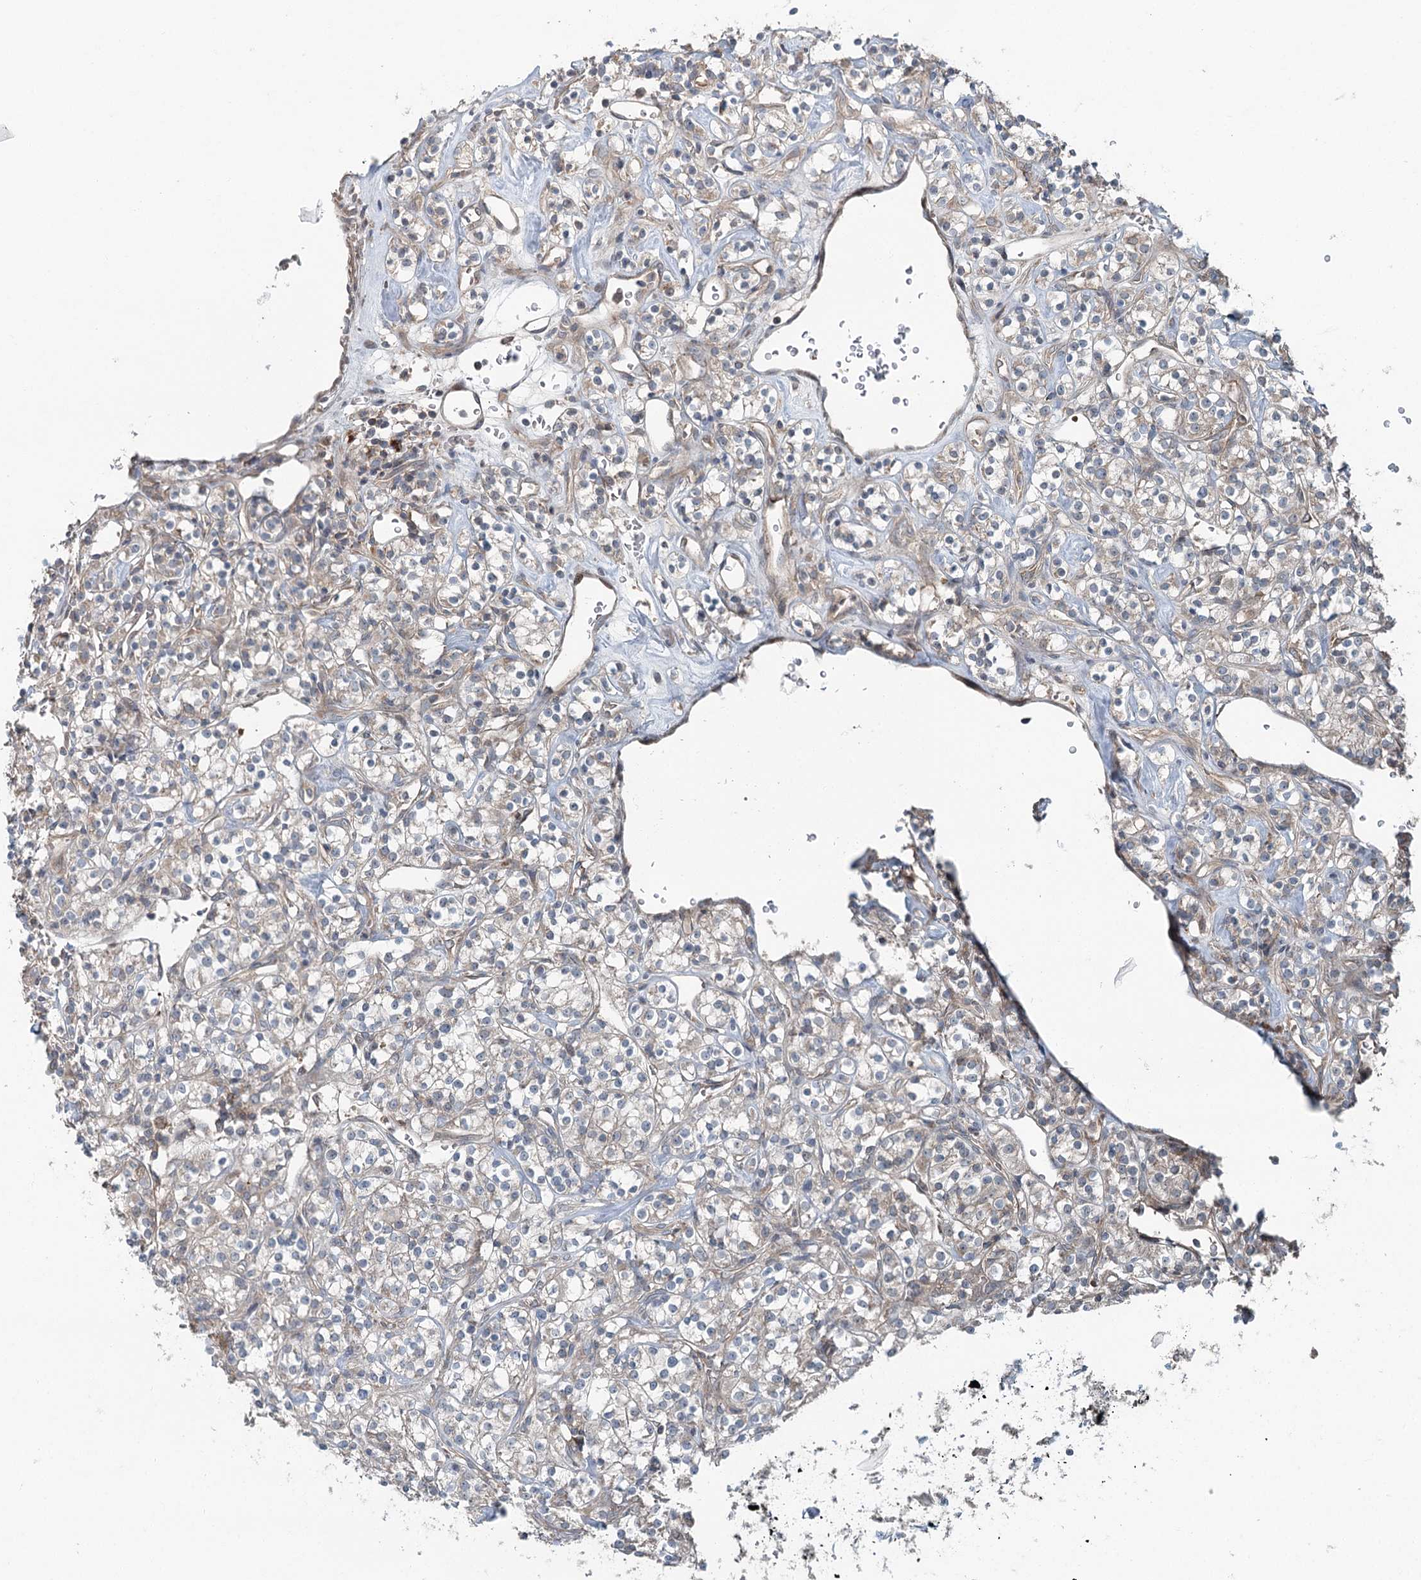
{"staining": {"intensity": "weak", "quantity": "<25%", "location": "cytoplasmic/membranous"}, "tissue": "renal cancer", "cell_type": "Tumor cells", "image_type": "cancer", "snomed": [{"axis": "morphology", "description": "Adenocarcinoma, NOS"}, {"axis": "topography", "description": "Kidney"}], "caption": "Adenocarcinoma (renal) stained for a protein using immunohistochemistry (IHC) exhibits no staining tumor cells.", "gene": "SKIC3", "patient": {"sex": "male", "age": 77}}